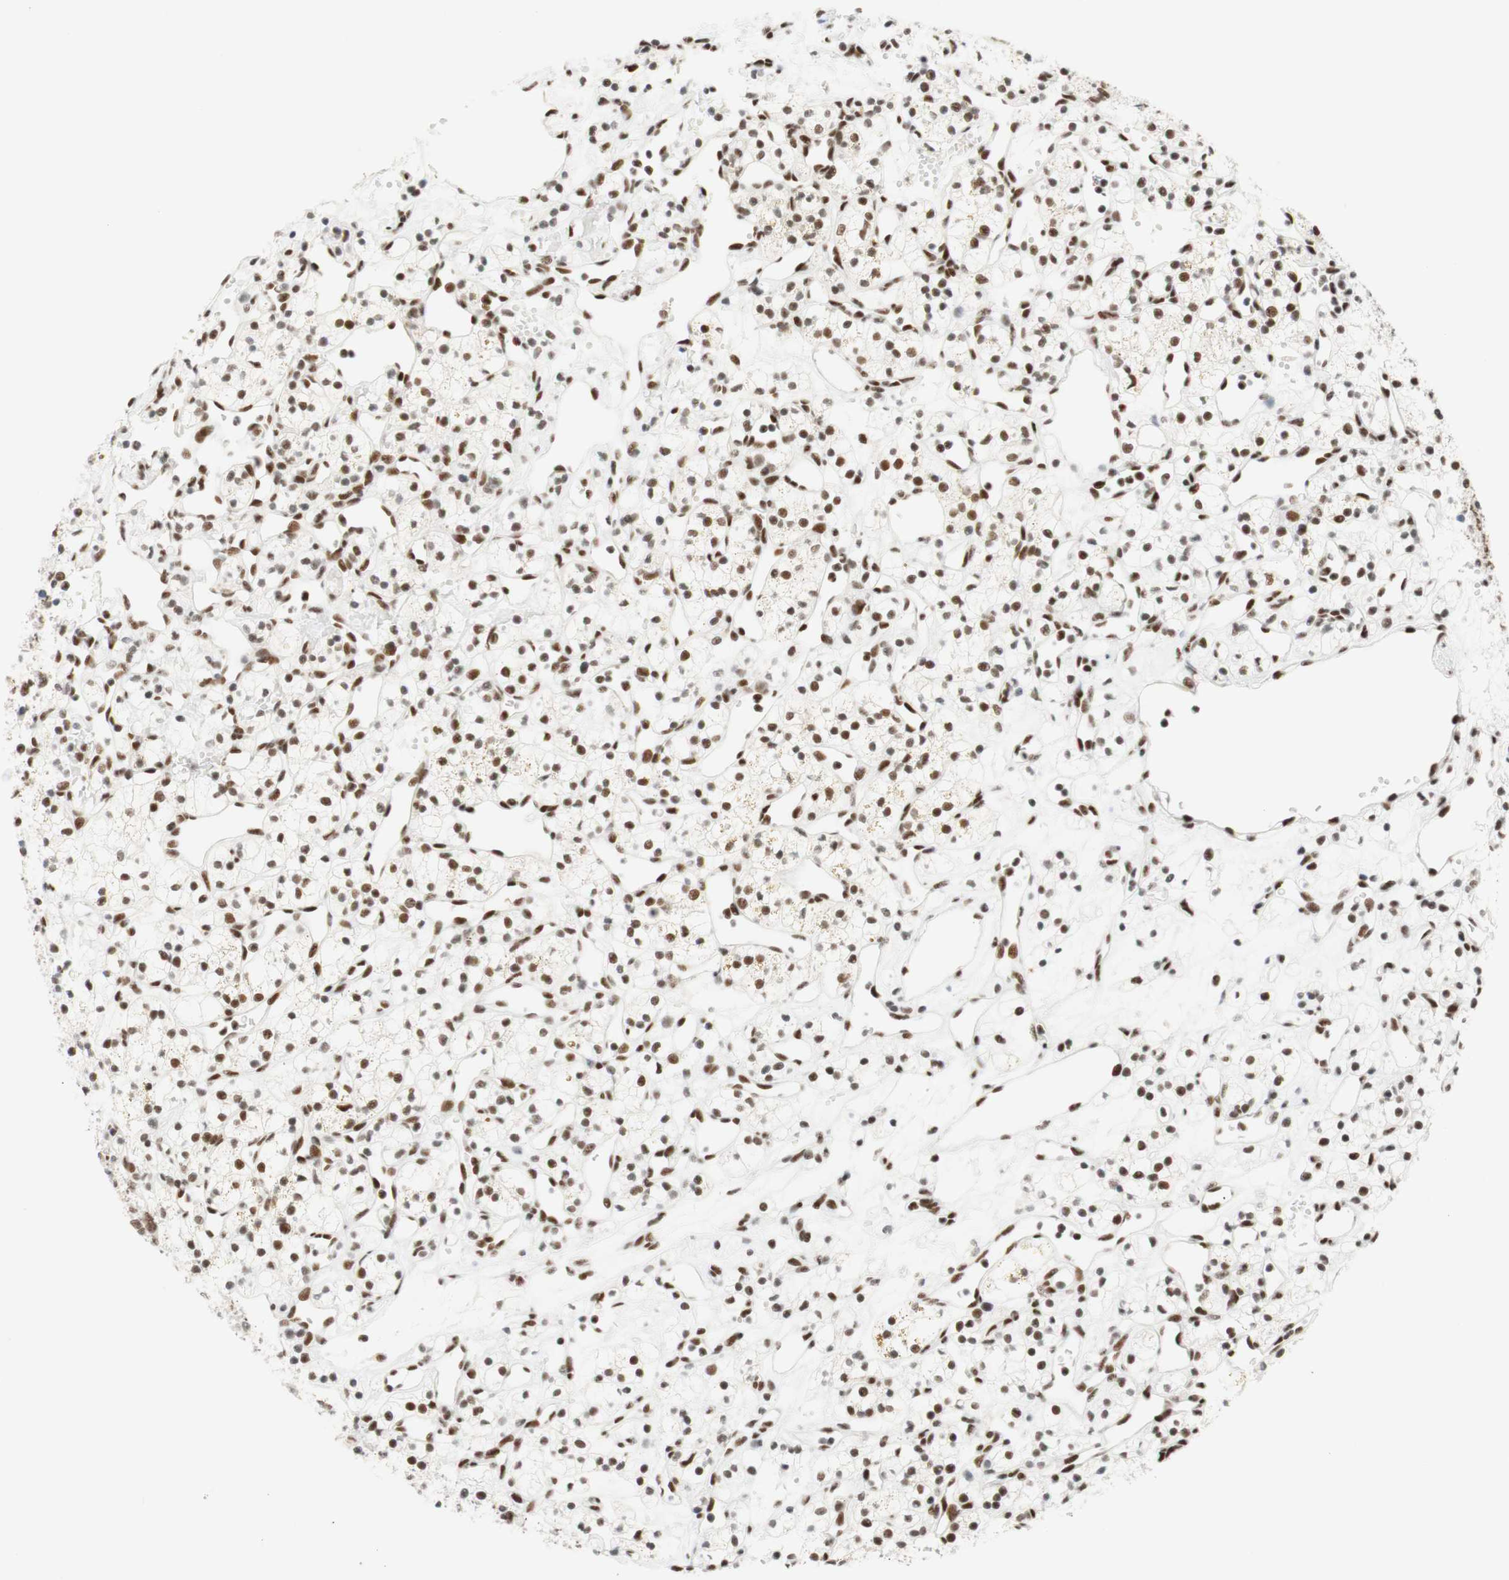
{"staining": {"intensity": "moderate", "quantity": "25%-75%", "location": "nuclear"}, "tissue": "renal cancer", "cell_type": "Tumor cells", "image_type": "cancer", "snomed": [{"axis": "morphology", "description": "Adenocarcinoma, NOS"}, {"axis": "topography", "description": "Kidney"}], "caption": "Immunohistochemical staining of renal cancer shows medium levels of moderate nuclear staining in approximately 25%-75% of tumor cells.", "gene": "RNF20", "patient": {"sex": "female", "age": 60}}